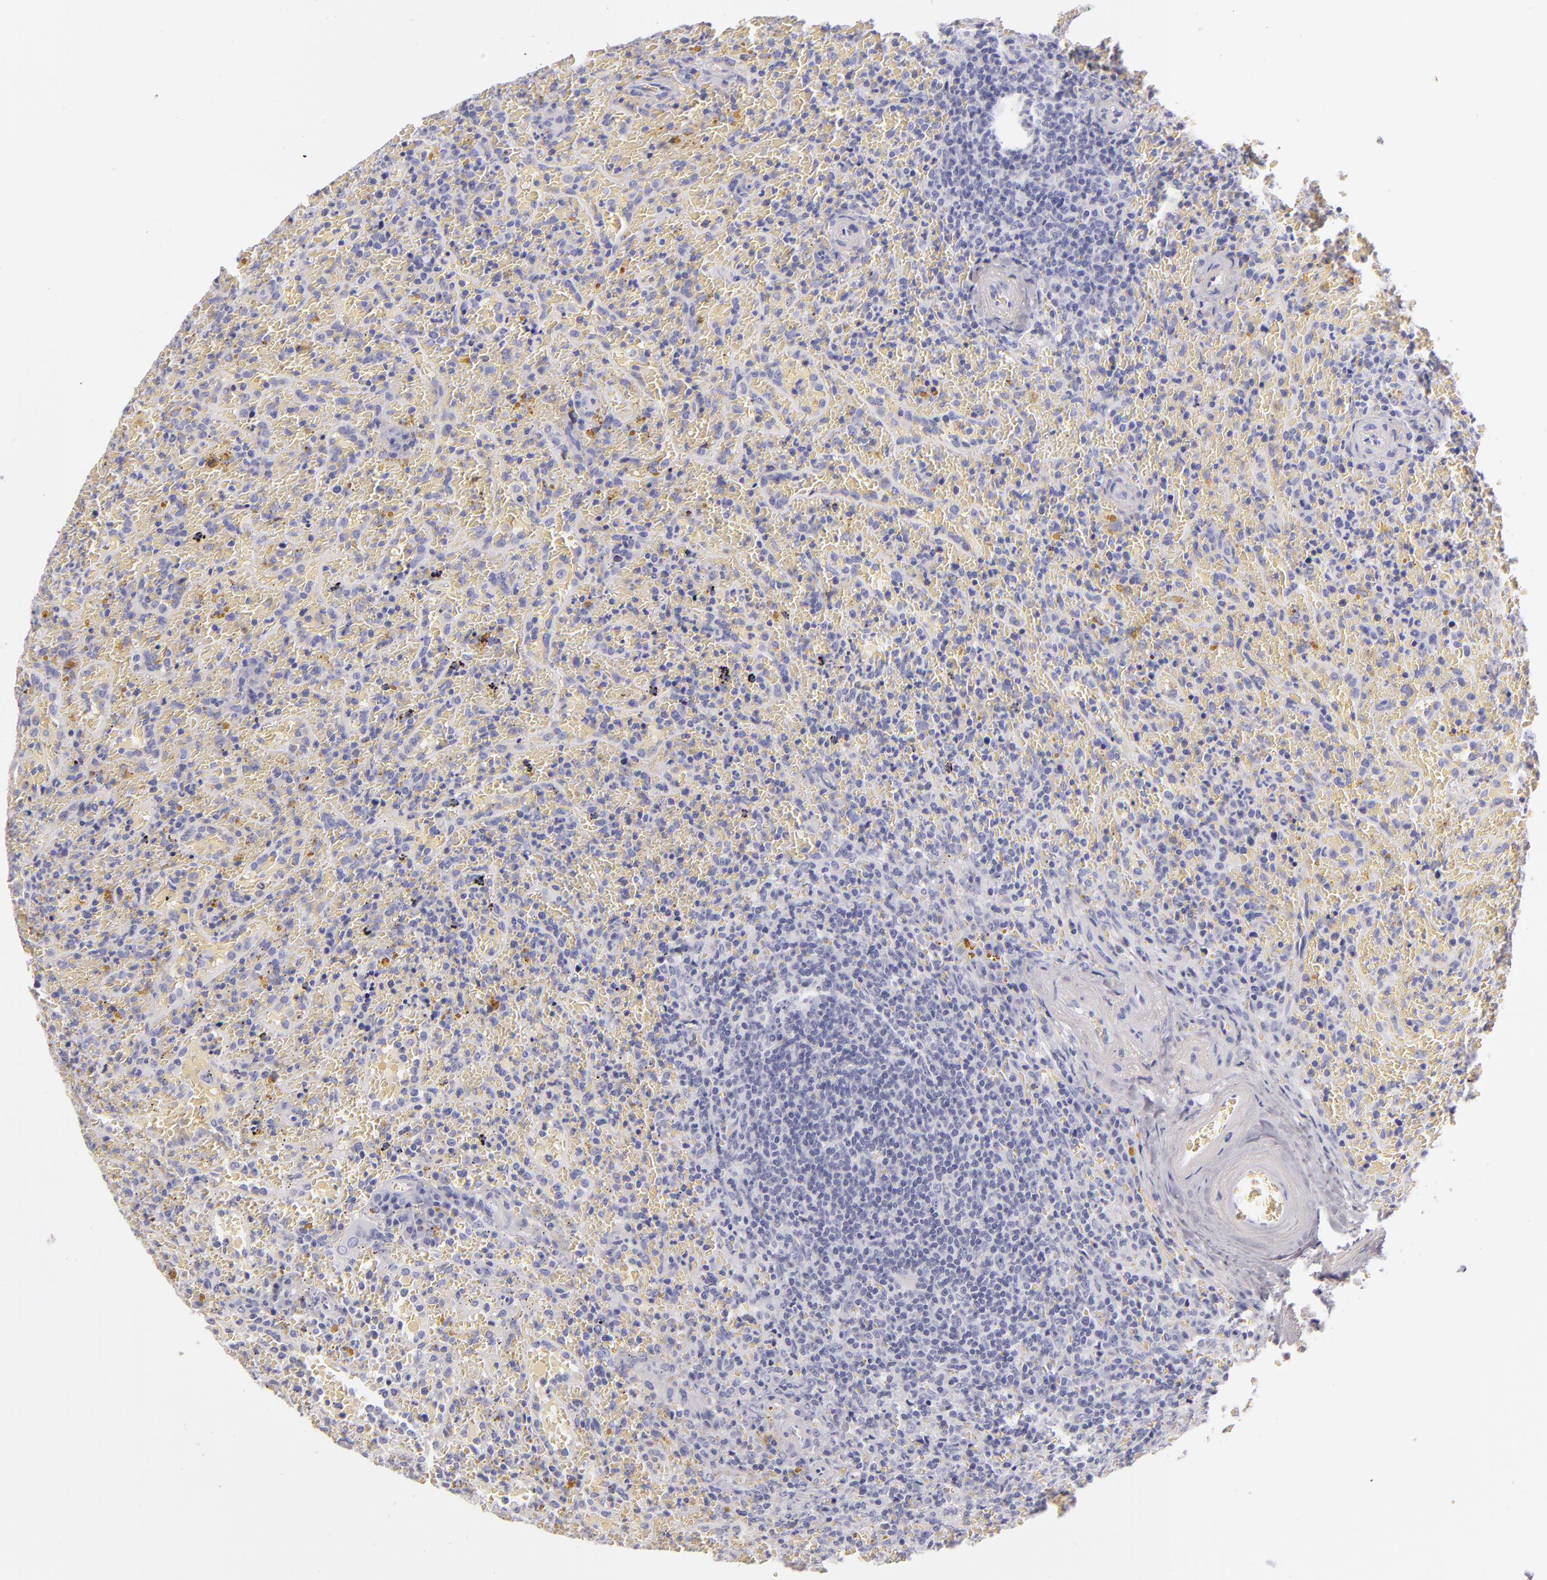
{"staining": {"intensity": "negative", "quantity": "none", "location": "none"}, "tissue": "lymphoma", "cell_type": "Tumor cells", "image_type": "cancer", "snomed": [{"axis": "morphology", "description": "Malignant lymphoma, non-Hodgkin's type, High grade"}, {"axis": "topography", "description": "Spleen"}, {"axis": "topography", "description": "Lymph node"}], "caption": "Immunohistochemistry (IHC) image of lymphoma stained for a protein (brown), which displays no positivity in tumor cells. (DAB (3,3'-diaminobenzidine) immunohistochemistry (IHC), high magnification).", "gene": "FABP1", "patient": {"sex": "female", "age": 70}}